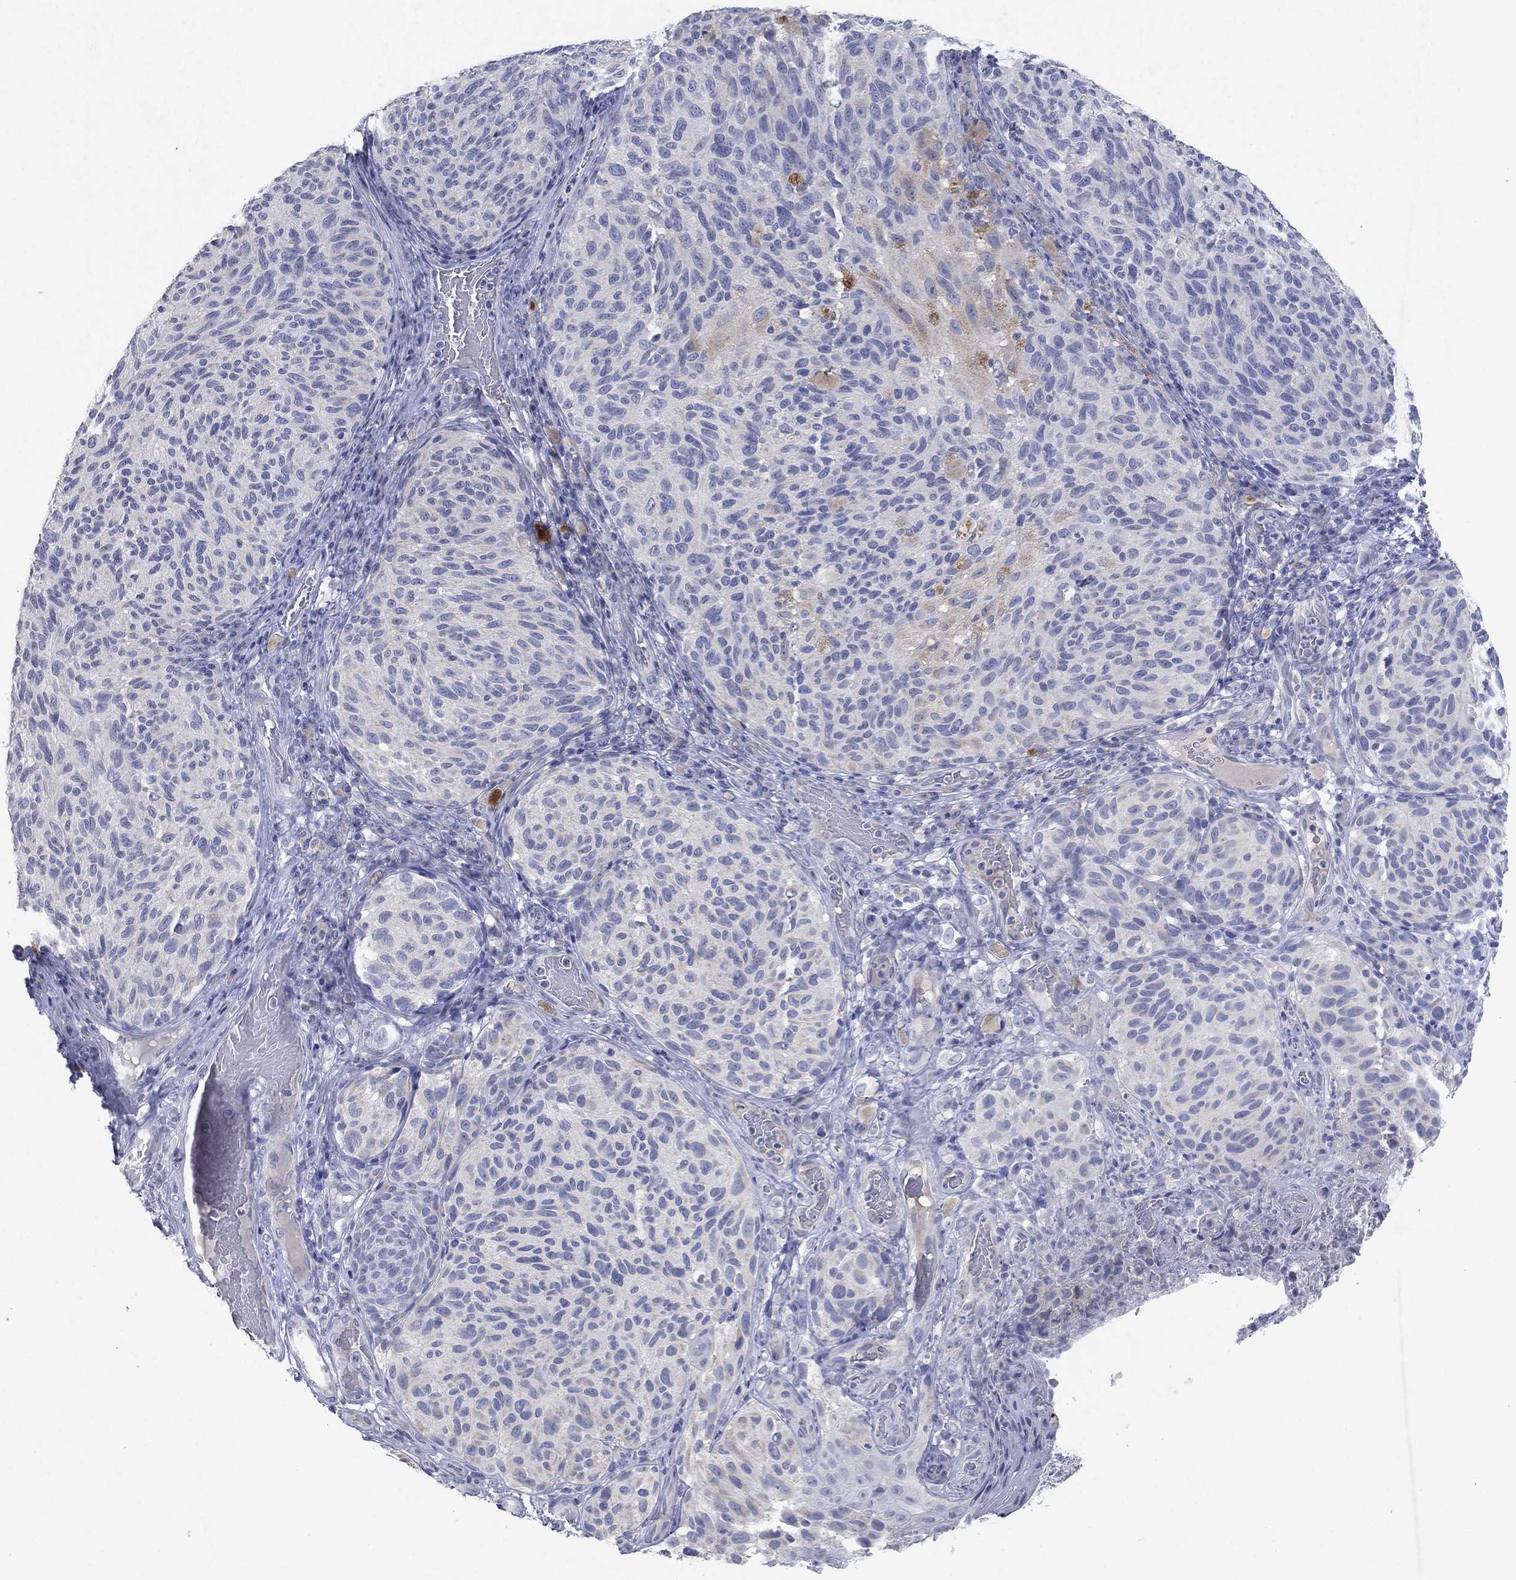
{"staining": {"intensity": "negative", "quantity": "none", "location": "none"}, "tissue": "melanoma", "cell_type": "Tumor cells", "image_type": "cancer", "snomed": [{"axis": "morphology", "description": "Malignant melanoma, NOS"}, {"axis": "topography", "description": "Skin"}], "caption": "A high-resolution micrograph shows IHC staining of malignant melanoma, which exhibits no significant staining in tumor cells.", "gene": "KRT40", "patient": {"sex": "female", "age": 73}}